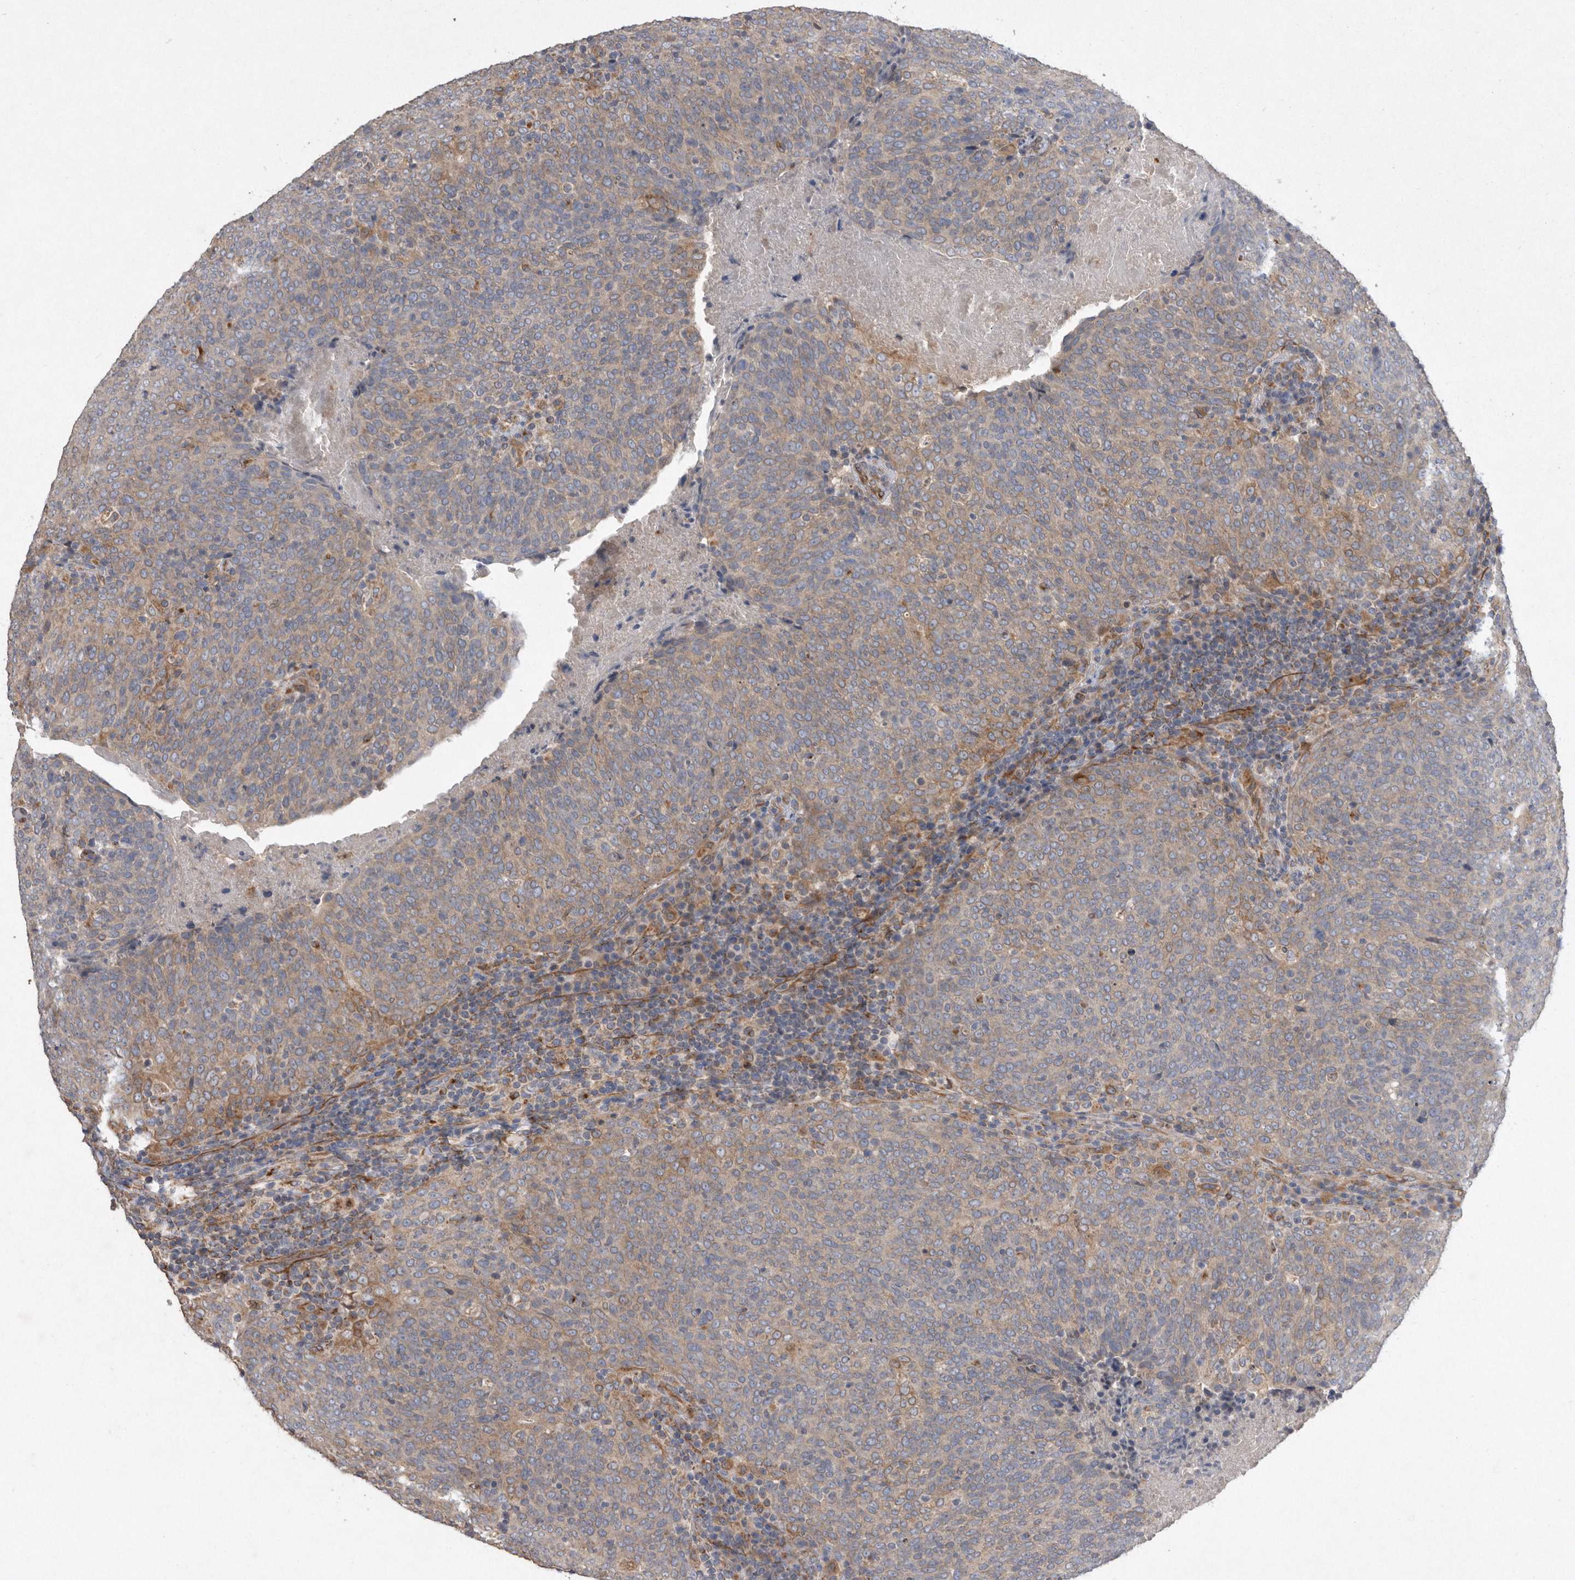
{"staining": {"intensity": "weak", "quantity": "25%-75%", "location": "cytoplasmic/membranous"}, "tissue": "head and neck cancer", "cell_type": "Tumor cells", "image_type": "cancer", "snomed": [{"axis": "morphology", "description": "Squamous cell carcinoma, NOS"}, {"axis": "morphology", "description": "Squamous cell carcinoma, metastatic, NOS"}, {"axis": "topography", "description": "Lymph node"}, {"axis": "topography", "description": "Head-Neck"}], "caption": "The histopathology image displays staining of head and neck squamous cell carcinoma, revealing weak cytoplasmic/membranous protein staining (brown color) within tumor cells.", "gene": "PON2", "patient": {"sex": "male", "age": 62}}